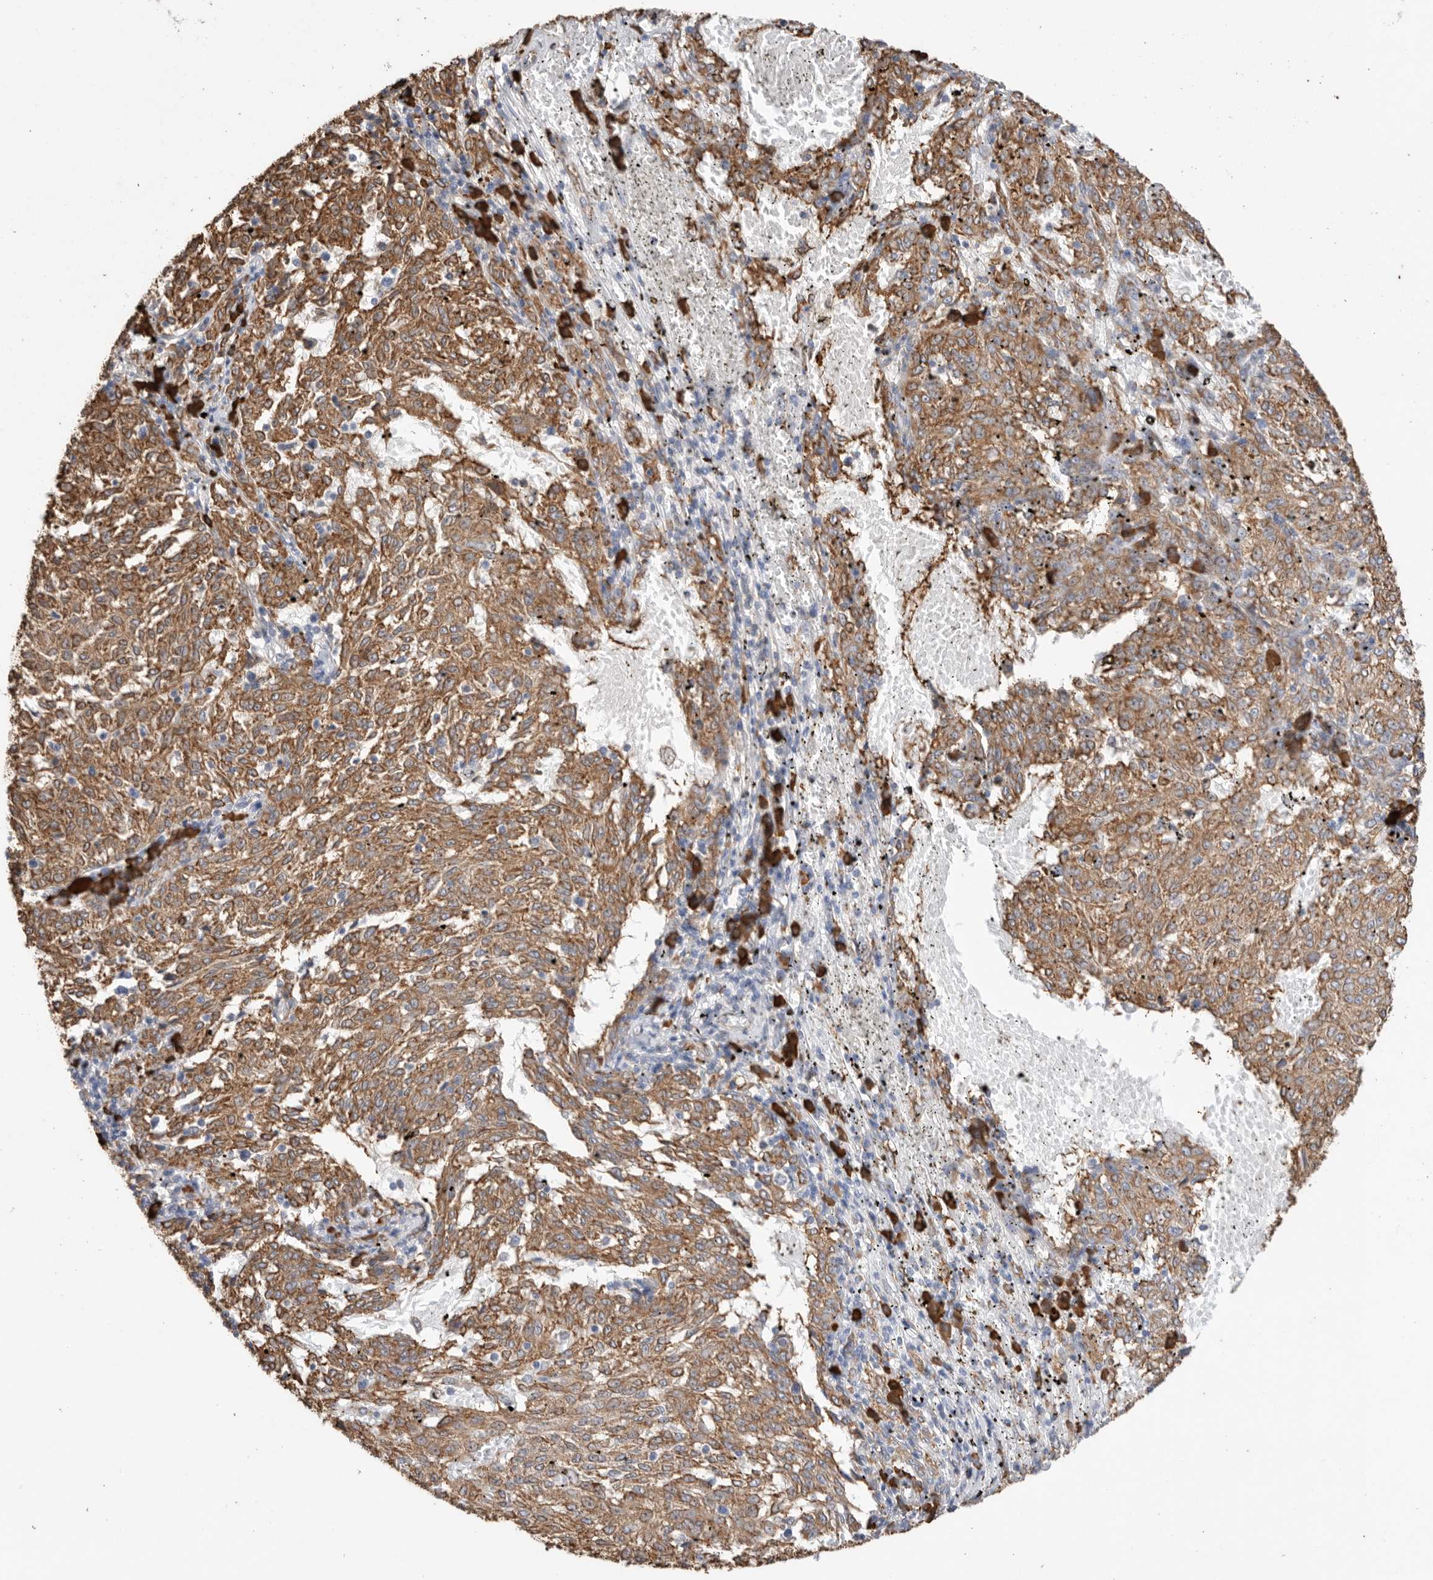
{"staining": {"intensity": "moderate", "quantity": ">75%", "location": "cytoplasmic/membranous"}, "tissue": "melanoma", "cell_type": "Tumor cells", "image_type": "cancer", "snomed": [{"axis": "morphology", "description": "Malignant melanoma, NOS"}, {"axis": "topography", "description": "Skin"}], "caption": "Melanoma stained with immunohistochemistry (IHC) exhibits moderate cytoplasmic/membranous expression in about >75% of tumor cells. The staining was performed using DAB to visualize the protein expression in brown, while the nuclei were stained in blue with hematoxylin (Magnification: 20x).", "gene": "BLOC1S5", "patient": {"sex": "female", "age": 72}}